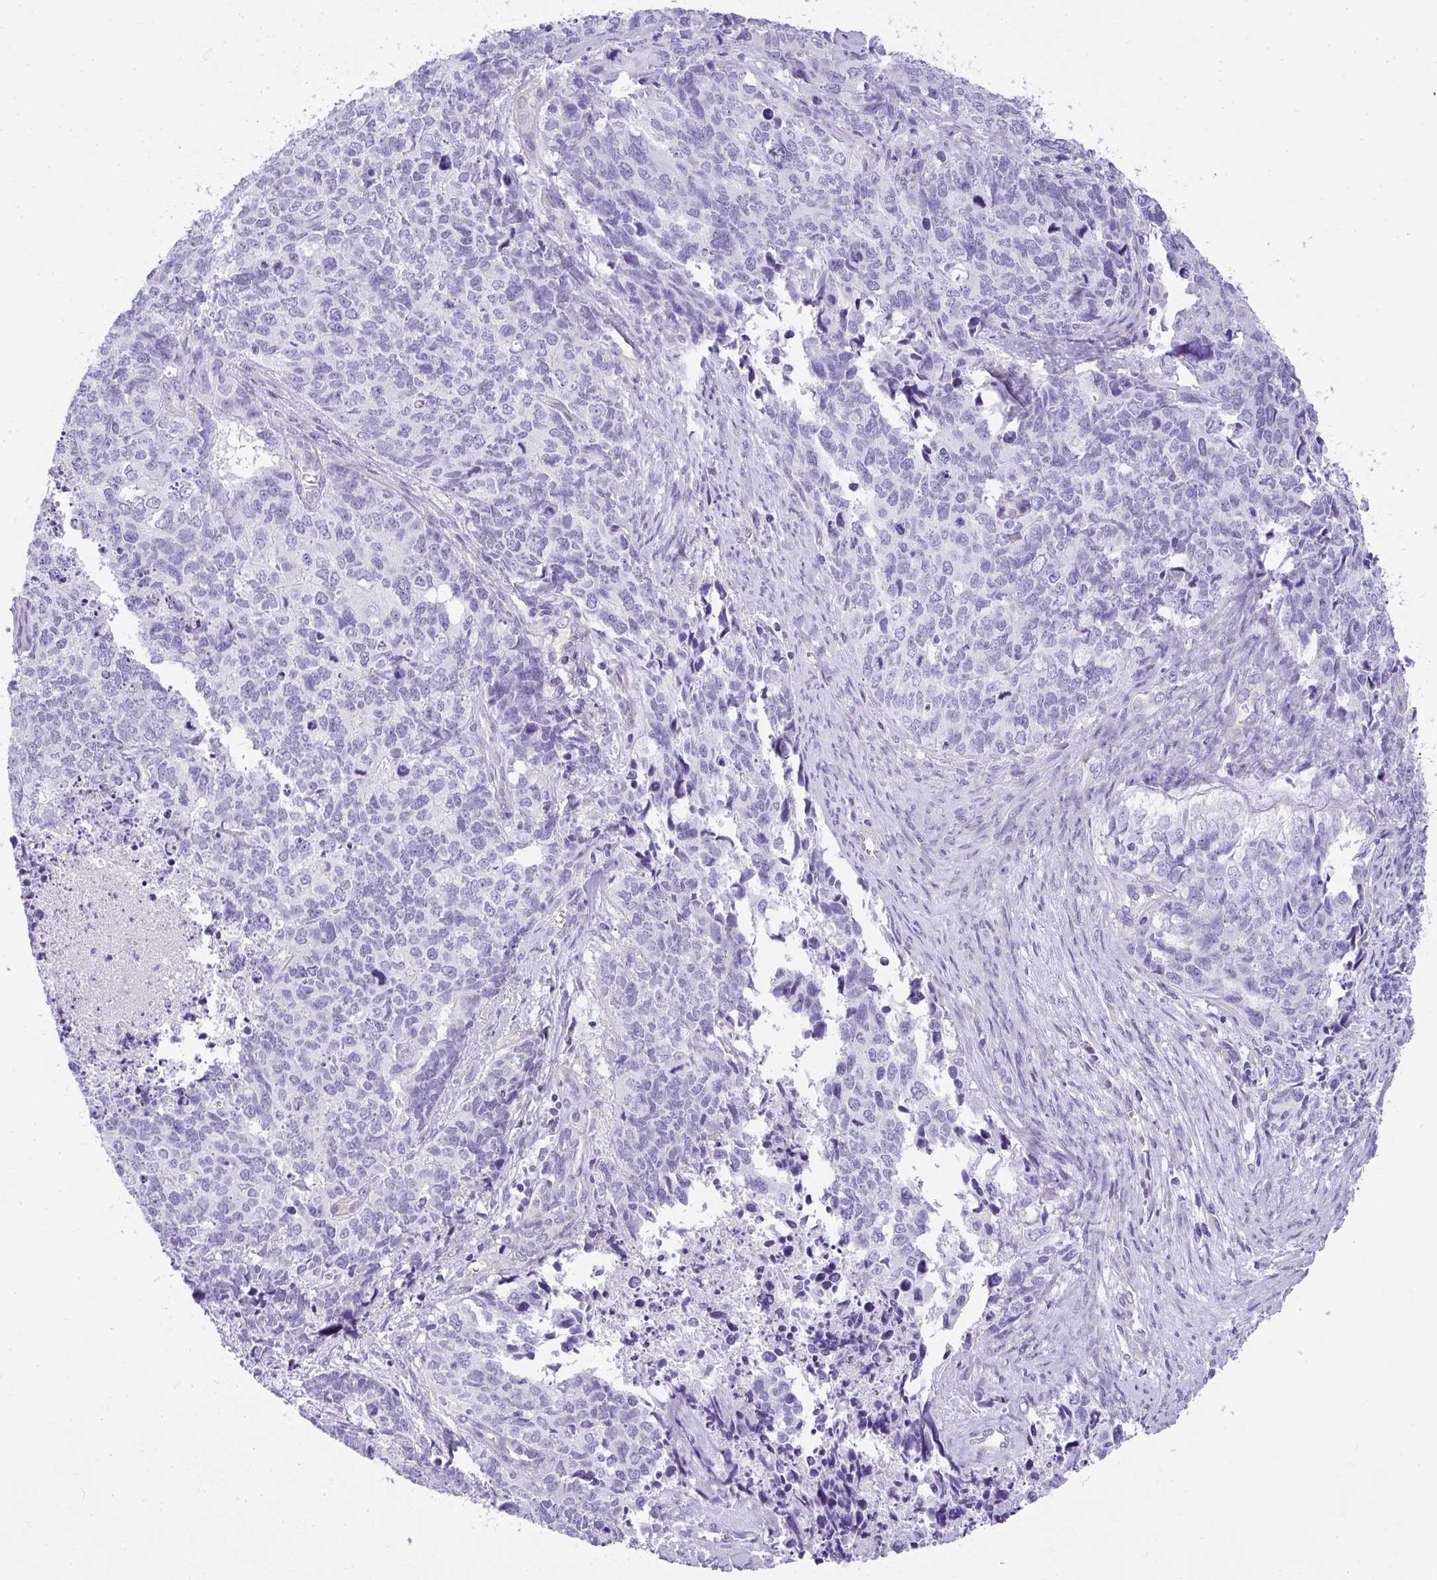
{"staining": {"intensity": "negative", "quantity": "none", "location": "none"}, "tissue": "cervical cancer", "cell_type": "Tumor cells", "image_type": "cancer", "snomed": [{"axis": "morphology", "description": "Adenocarcinoma, NOS"}, {"axis": "topography", "description": "Cervix"}], "caption": "High magnification brightfield microscopy of cervical cancer stained with DAB (3,3'-diaminobenzidine) (brown) and counterstained with hematoxylin (blue): tumor cells show no significant expression.", "gene": "PLPPR3", "patient": {"sex": "female", "age": 63}}